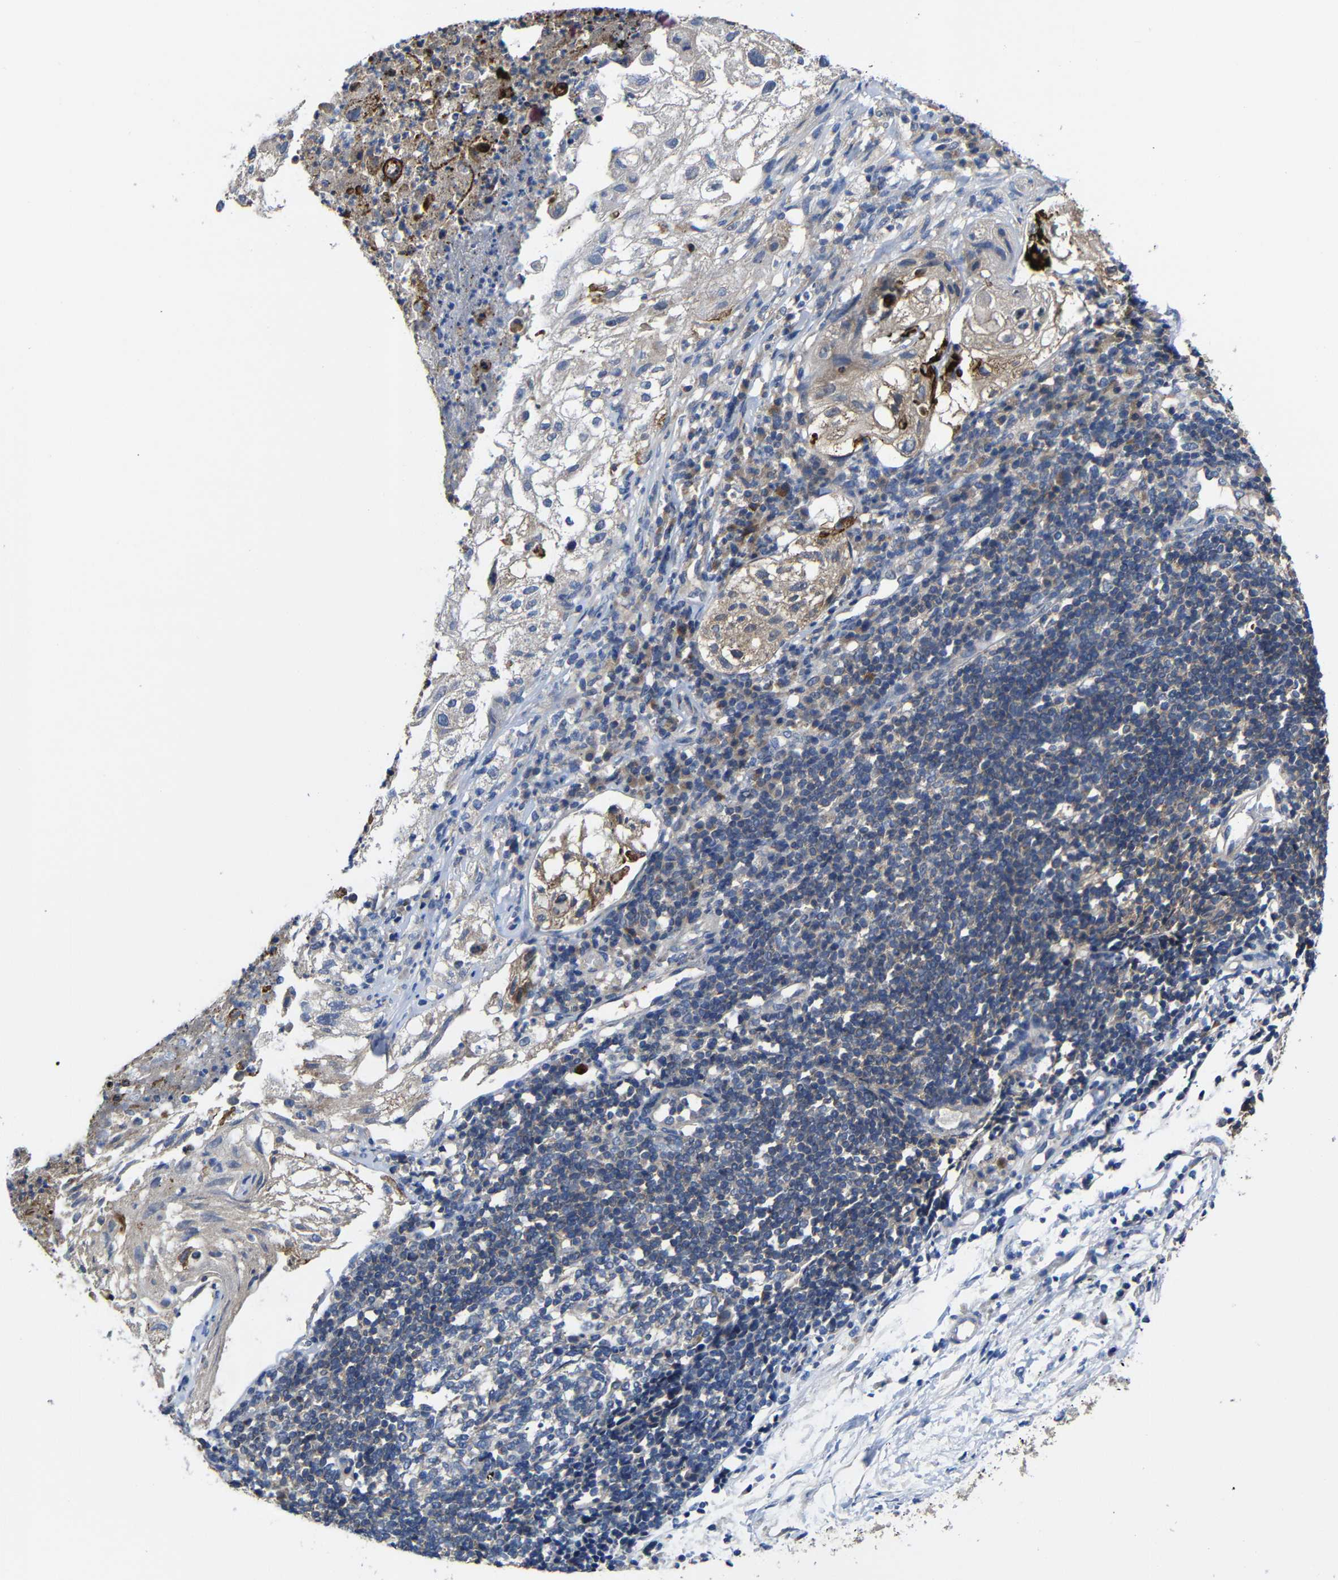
{"staining": {"intensity": "weak", "quantity": "25%-75%", "location": "cytoplasmic/membranous"}, "tissue": "lung cancer", "cell_type": "Tumor cells", "image_type": "cancer", "snomed": [{"axis": "morphology", "description": "Inflammation, NOS"}, {"axis": "morphology", "description": "Squamous cell carcinoma, NOS"}, {"axis": "topography", "description": "Lymph node"}, {"axis": "topography", "description": "Soft tissue"}, {"axis": "topography", "description": "Lung"}], "caption": "High-magnification brightfield microscopy of lung cancer (squamous cell carcinoma) stained with DAB (3,3'-diaminobenzidine) (brown) and counterstained with hematoxylin (blue). tumor cells exhibit weak cytoplasmic/membranous expression is present in approximately25%-75% of cells. The staining was performed using DAB to visualize the protein expression in brown, while the nuclei were stained in blue with hematoxylin (Magnification: 20x).", "gene": "LPAR5", "patient": {"sex": "male", "age": 66}}